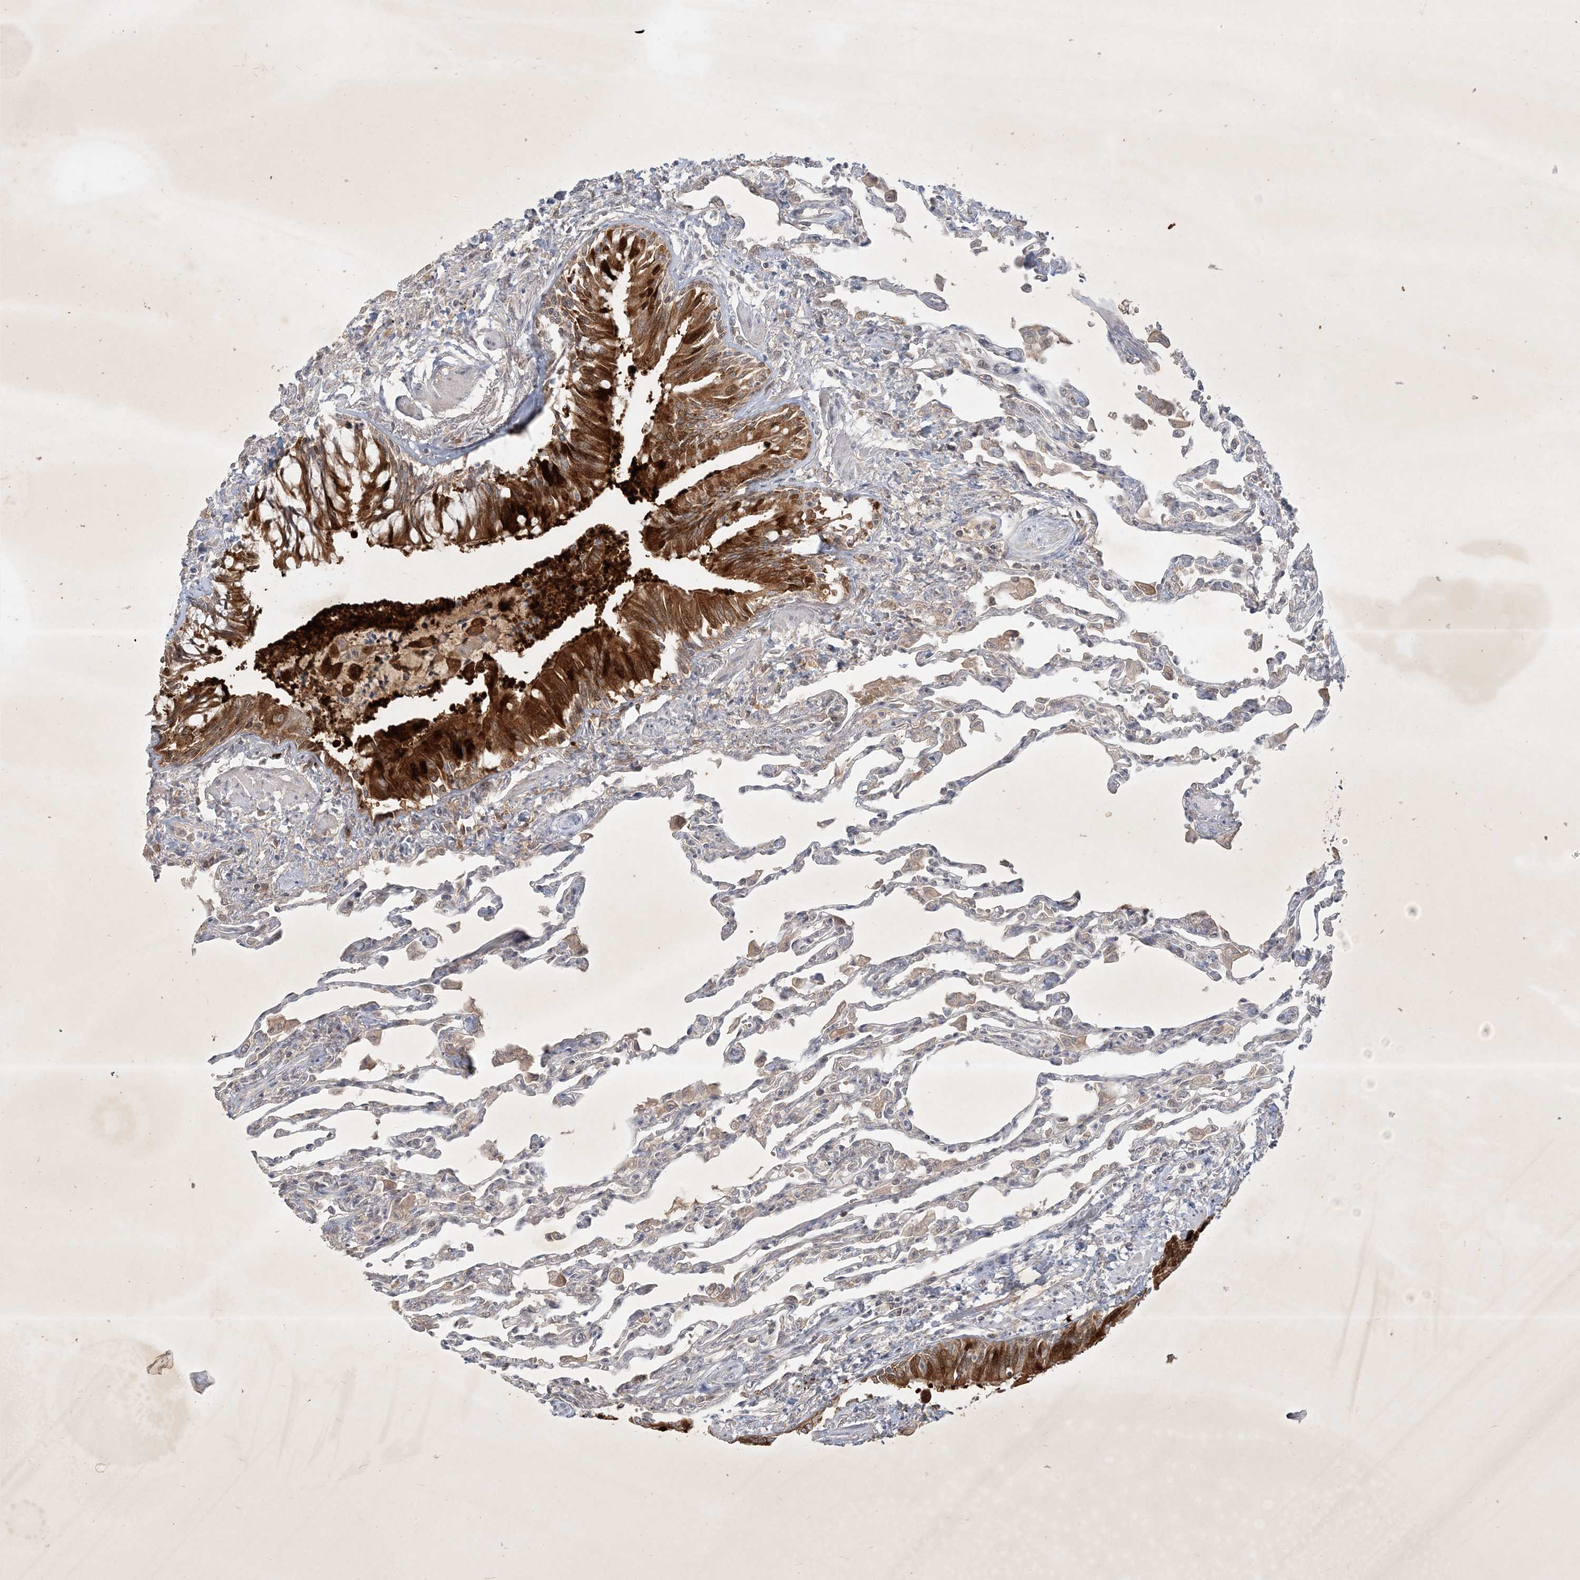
{"staining": {"intensity": "moderate", "quantity": "<25%", "location": "cytoplasmic/membranous"}, "tissue": "lung", "cell_type": "Alveolar cells", "image_type": "normal", "snomed": [{"axis": "morphology", "description": "Normal tissue, NOS"}, {"axis": "topography", "description": "Bronchus"}, {"axis": "topography", "description": "Lung"}], "caption": "Protein staining exhibits moderate cytoplasmic/membranous positivity in approximately <25% of alveolar cells in benign lung.", "gene": "BOD1L2", "patient": {"sex": "female", "age": 49}}